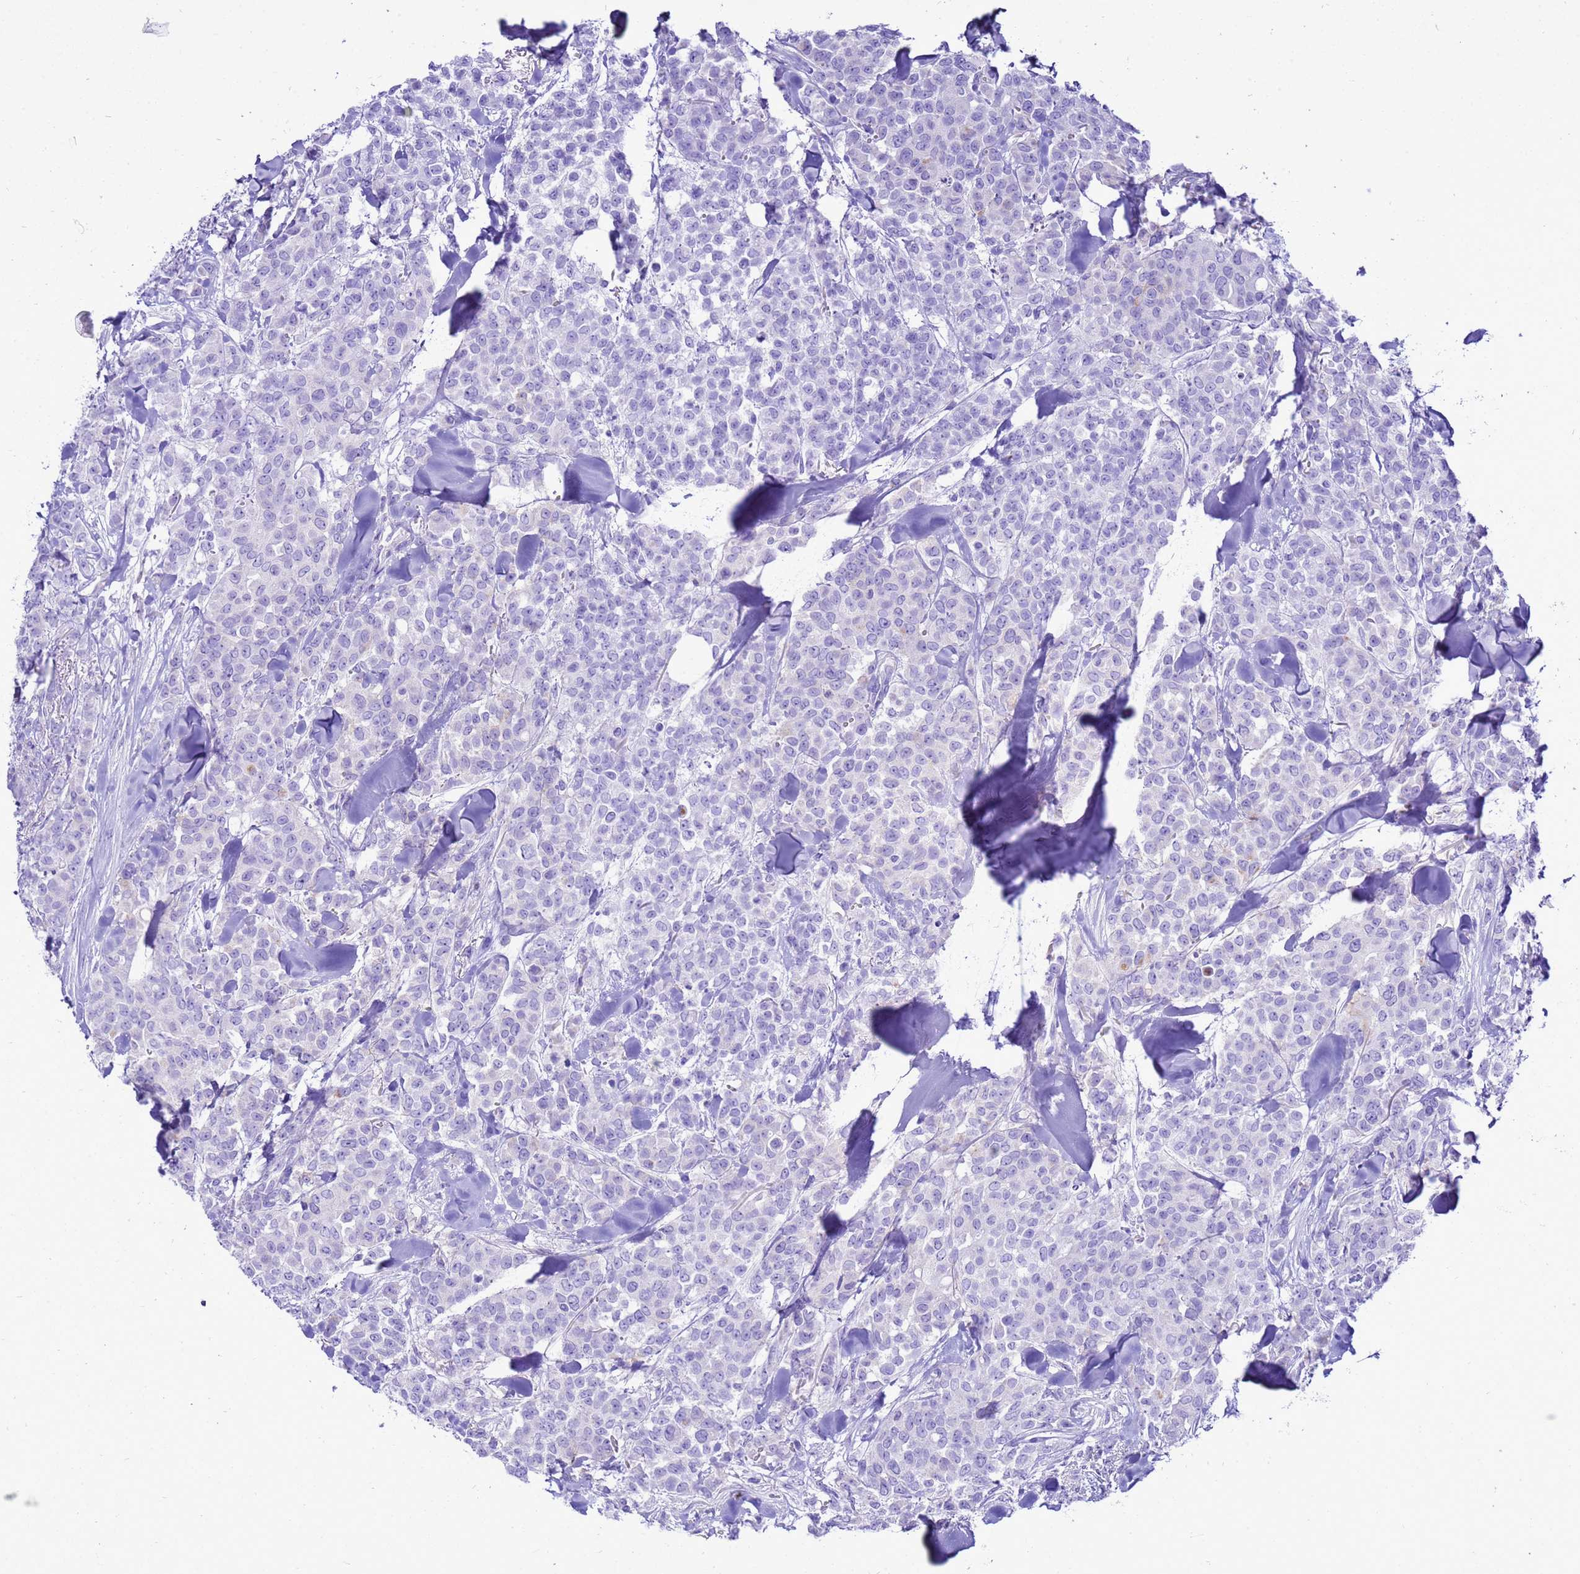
{"staining": {"intensity": "negative", "quantity": "none", "location": "none"}, "tissue": "breast cancer", "cell_type": "Tumor cells", "image_type": "cancer", "snomed": [{"axis": "morphology", "description": "Lobular carcinoma"}, {"axis": "topography", "description": "Breast"}], "caption": "Tumor cells show no significant protein expression in breast cancer.", "gene": "BEST2", "patient": {"sex": "female", "age": 91}}